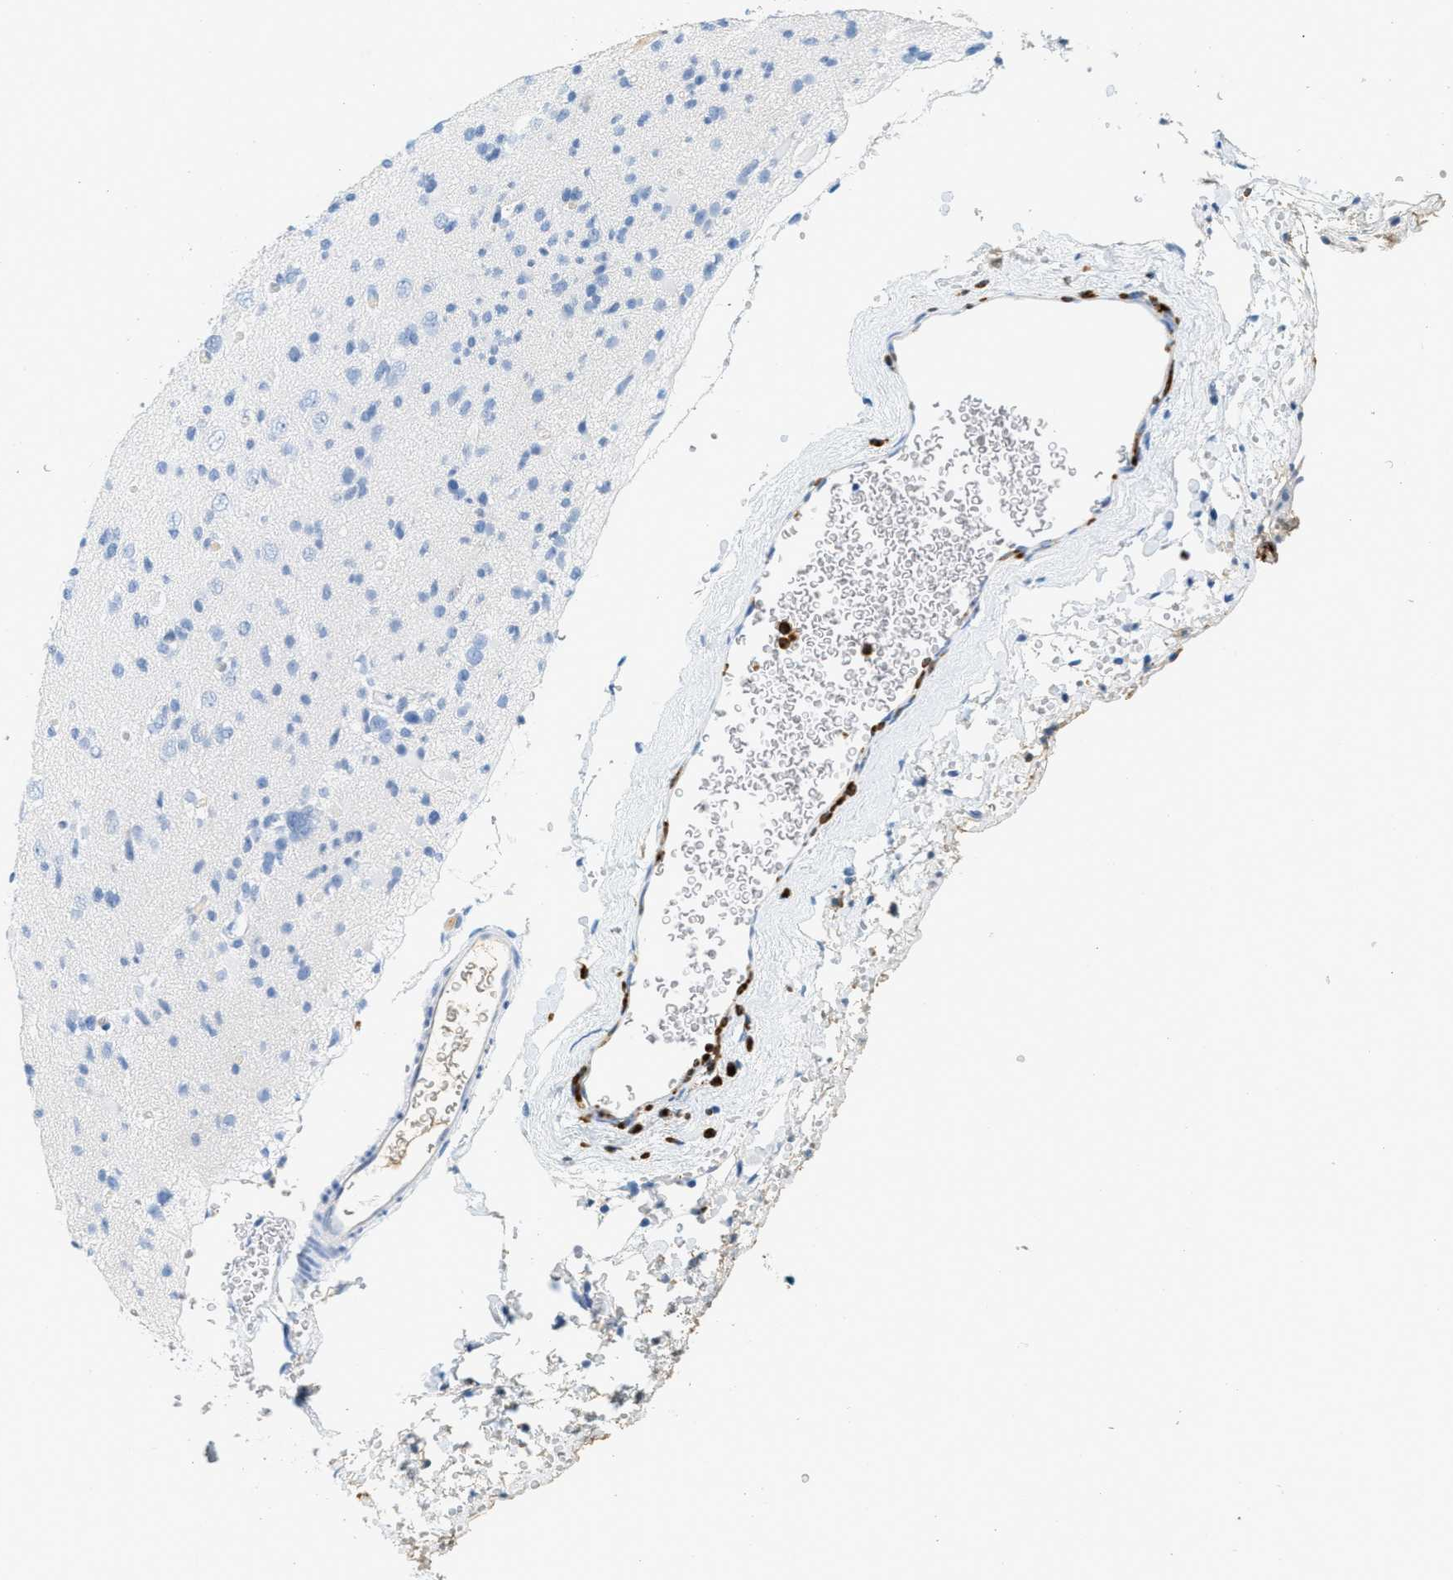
{"staining": {"intensity": "negative", "quantity": "none", "location": "none"}, "tissue": "glioma", "cell_type": "Tumor cells", "image_type": "cancer", "snomed": [{"axis": "morphology", "description": "Glioma, malignant, Low grade"}, {"axis": "topography", "description": "Brain"}], "caption": "DAB (3,3'-diaminobenzidine) immunohistochemical staining of human malignant low-grade glioma reveals no significant staining in tumor cells.", "gene": "LCN2", "patient": {"sex": "female", "age": 22}}